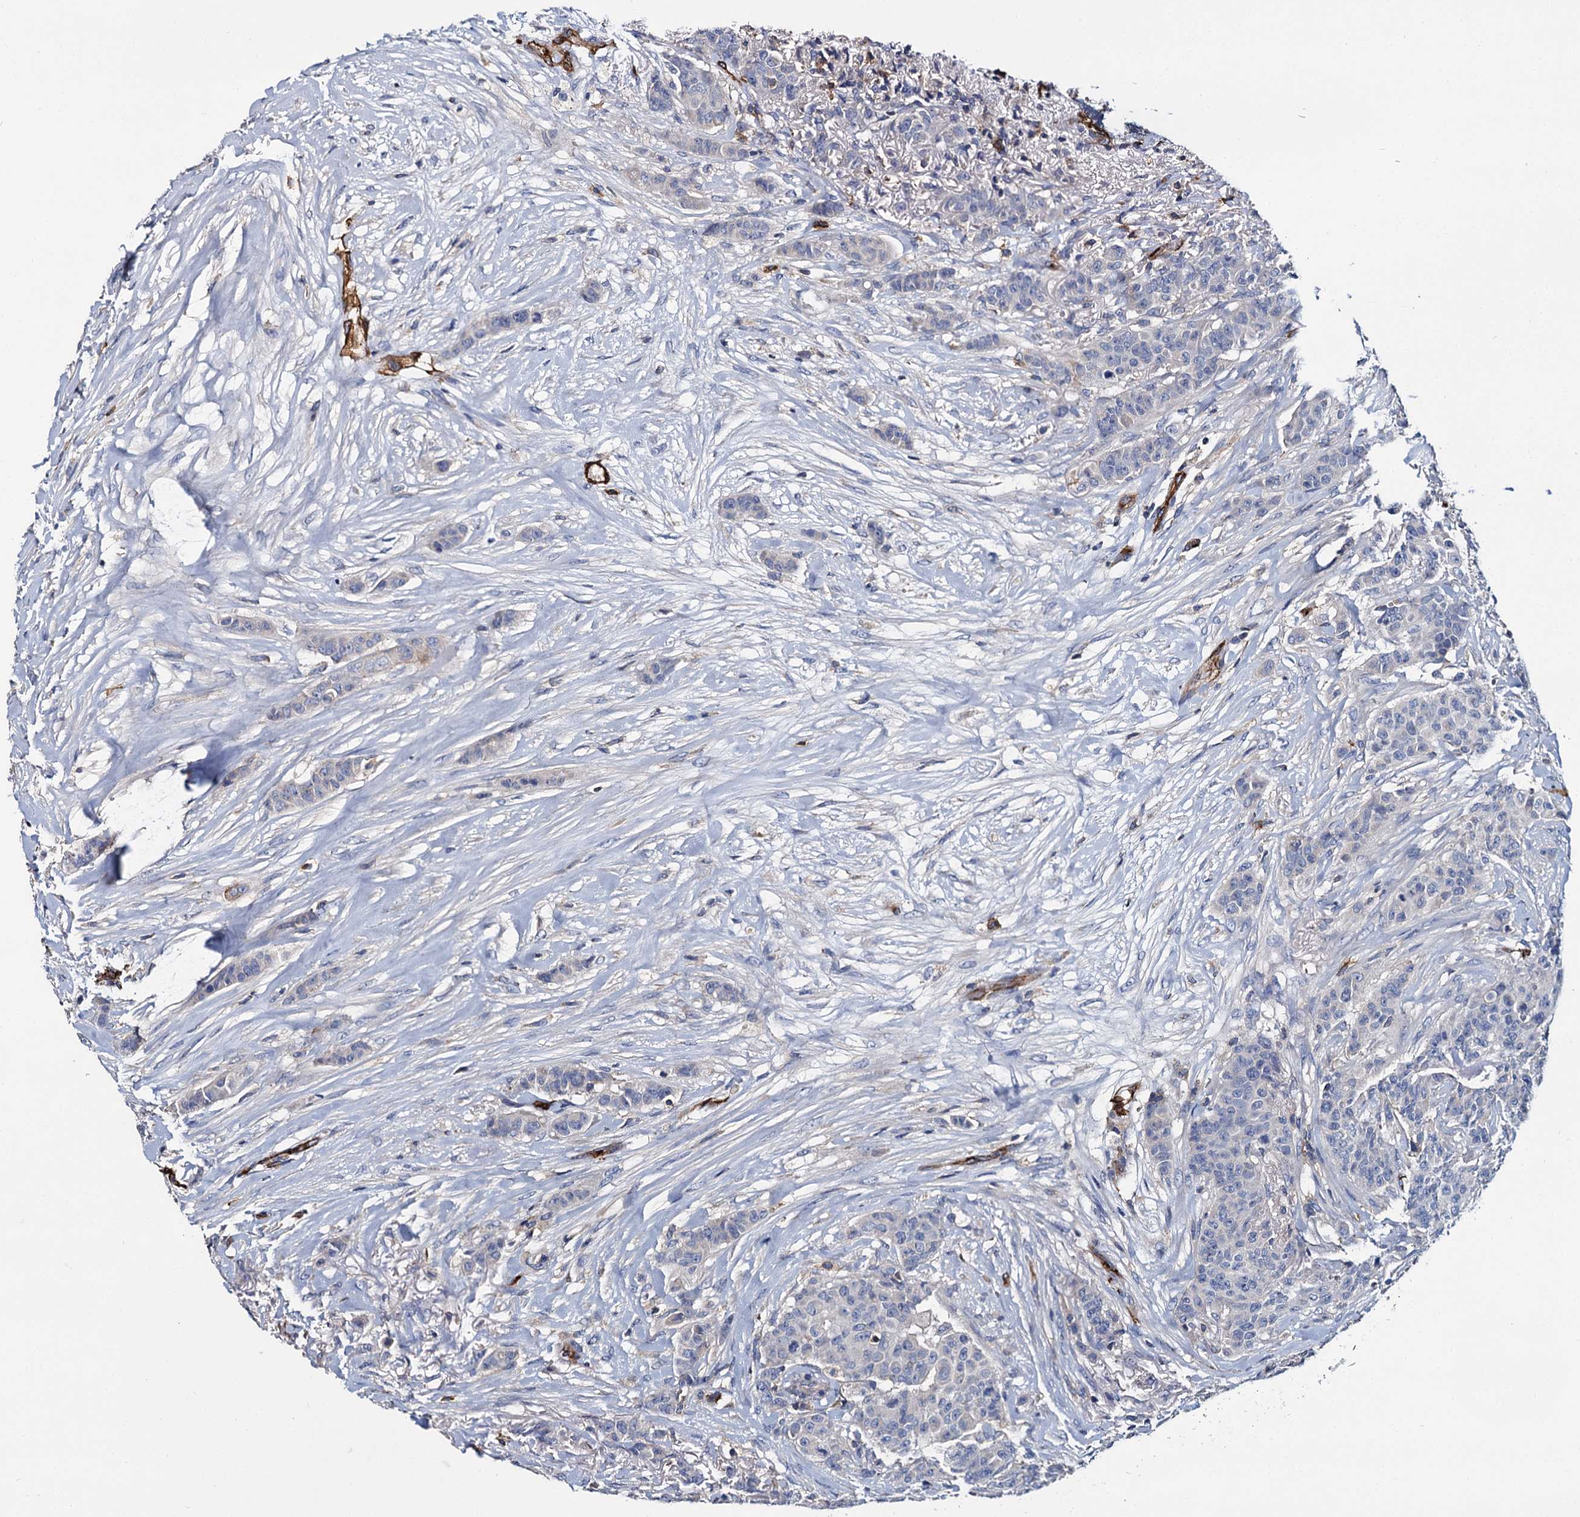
{"staining": {"intensity": "negative", "quantity": "none", "location": "none"}, "tissue": "breast cancer", "cell_type": "Tumor cells", "image_type": "cancer", "snomed": [{"axis": "morphology", "description": "Duct carcinoma"}, {"axis": "topography", "description": "Breast"}], "caption": "IHC of human intraductal carcinoma (breast) displays no staining in tumor cells.", "gene": "CACNA1C", "patient": {"sex": "female", "age": 40}}